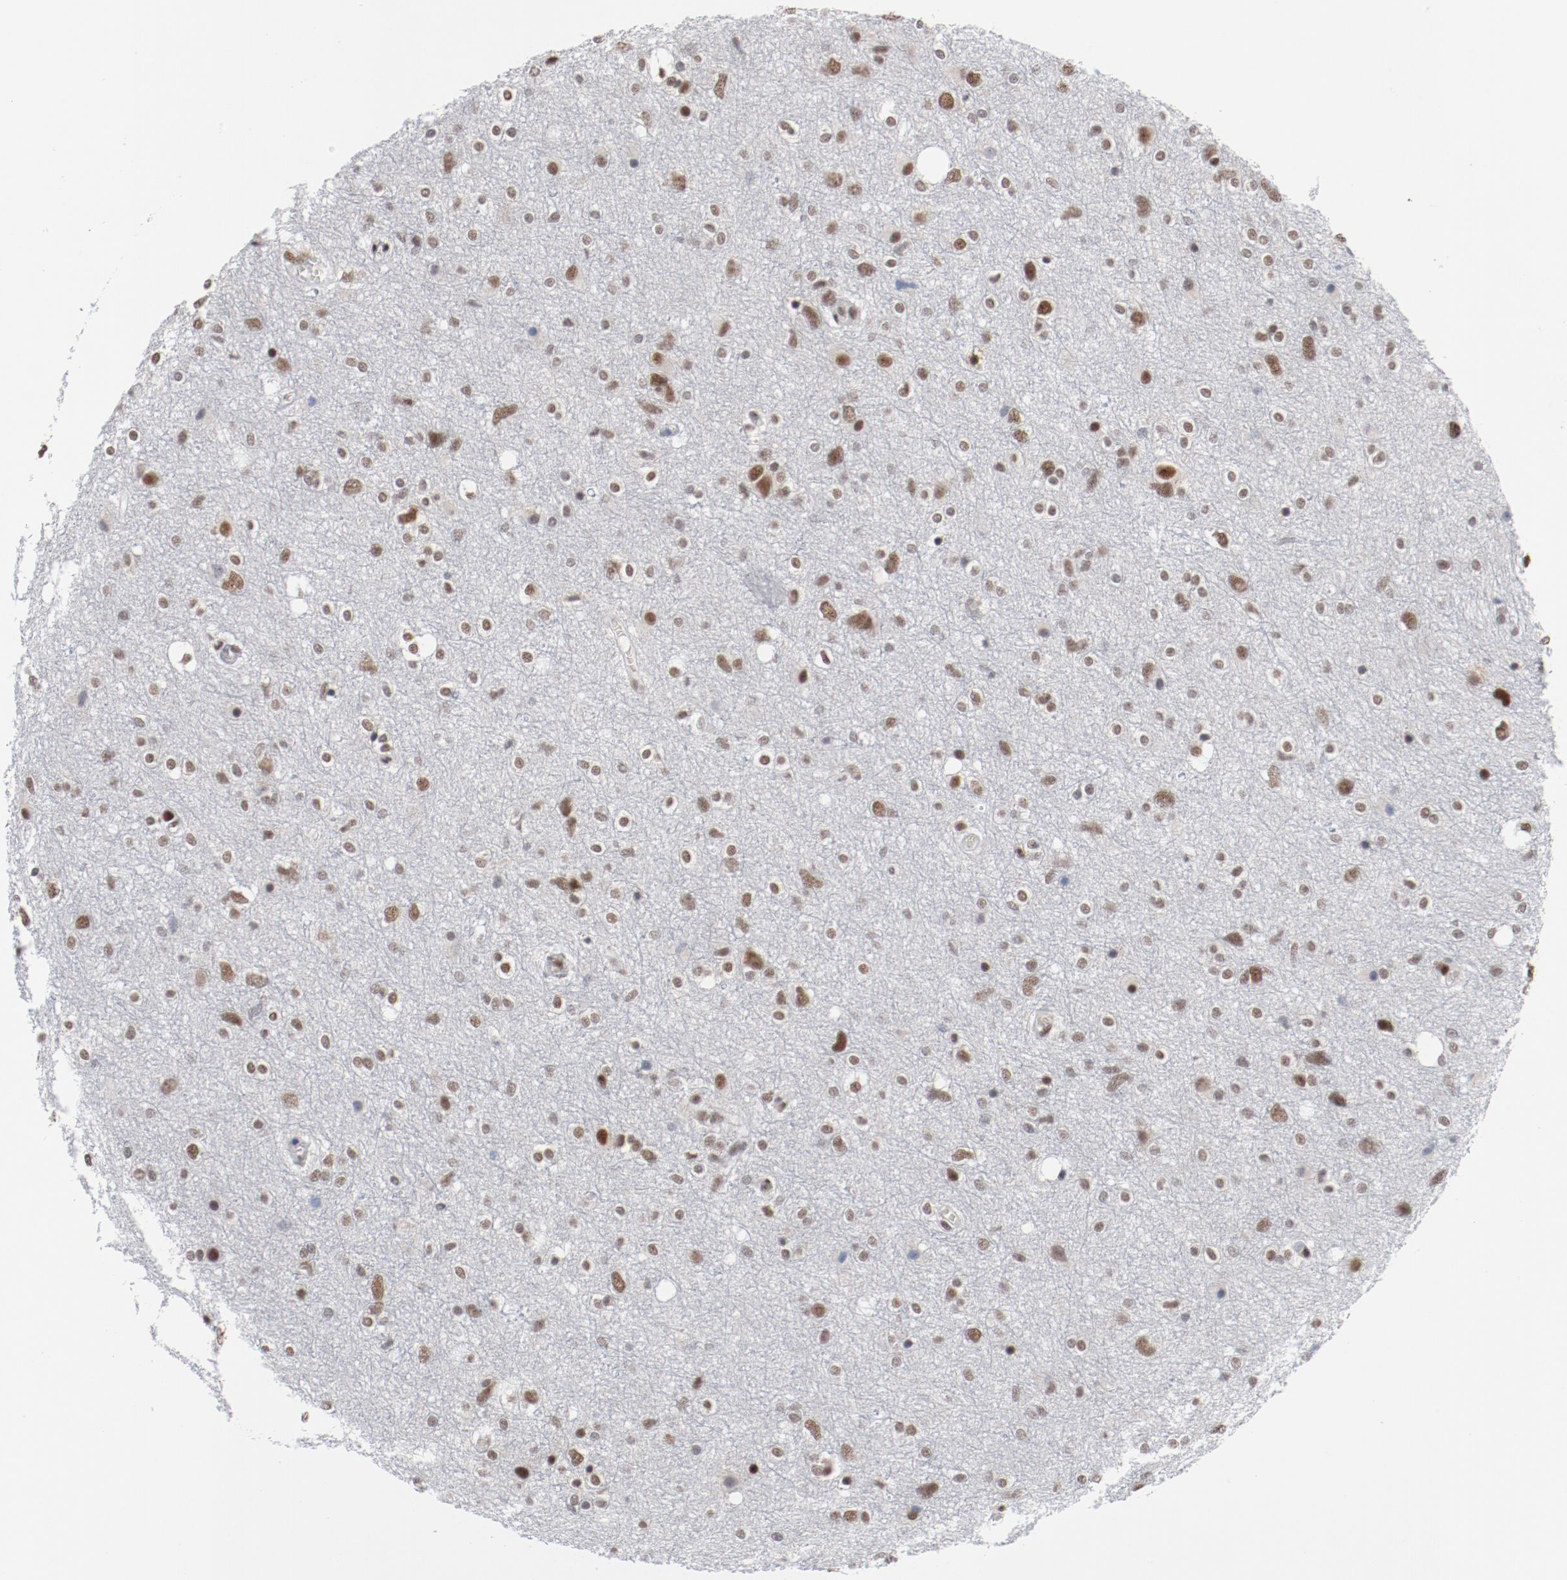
{"staining": {"intensity": "moderate", "quantity": ">75%", "location": "nuclear"}, "tissue": "glioma", "cell_type": "Tumor cells", "image_type": "cancer", "snomed": [{"axis": "morphology", "description": "Glioma, malignant, High grade"}, {"axis": "topography", "description": "Brain"}], "caption": "This photomicrograph exhibits immunohistochemistry (IHC) staining of glioma, with medium moderate nuclear positivity in about >75% of tumor cells.", "gene": "BUB3", "patient": {"sex": "female", "age": 59}}